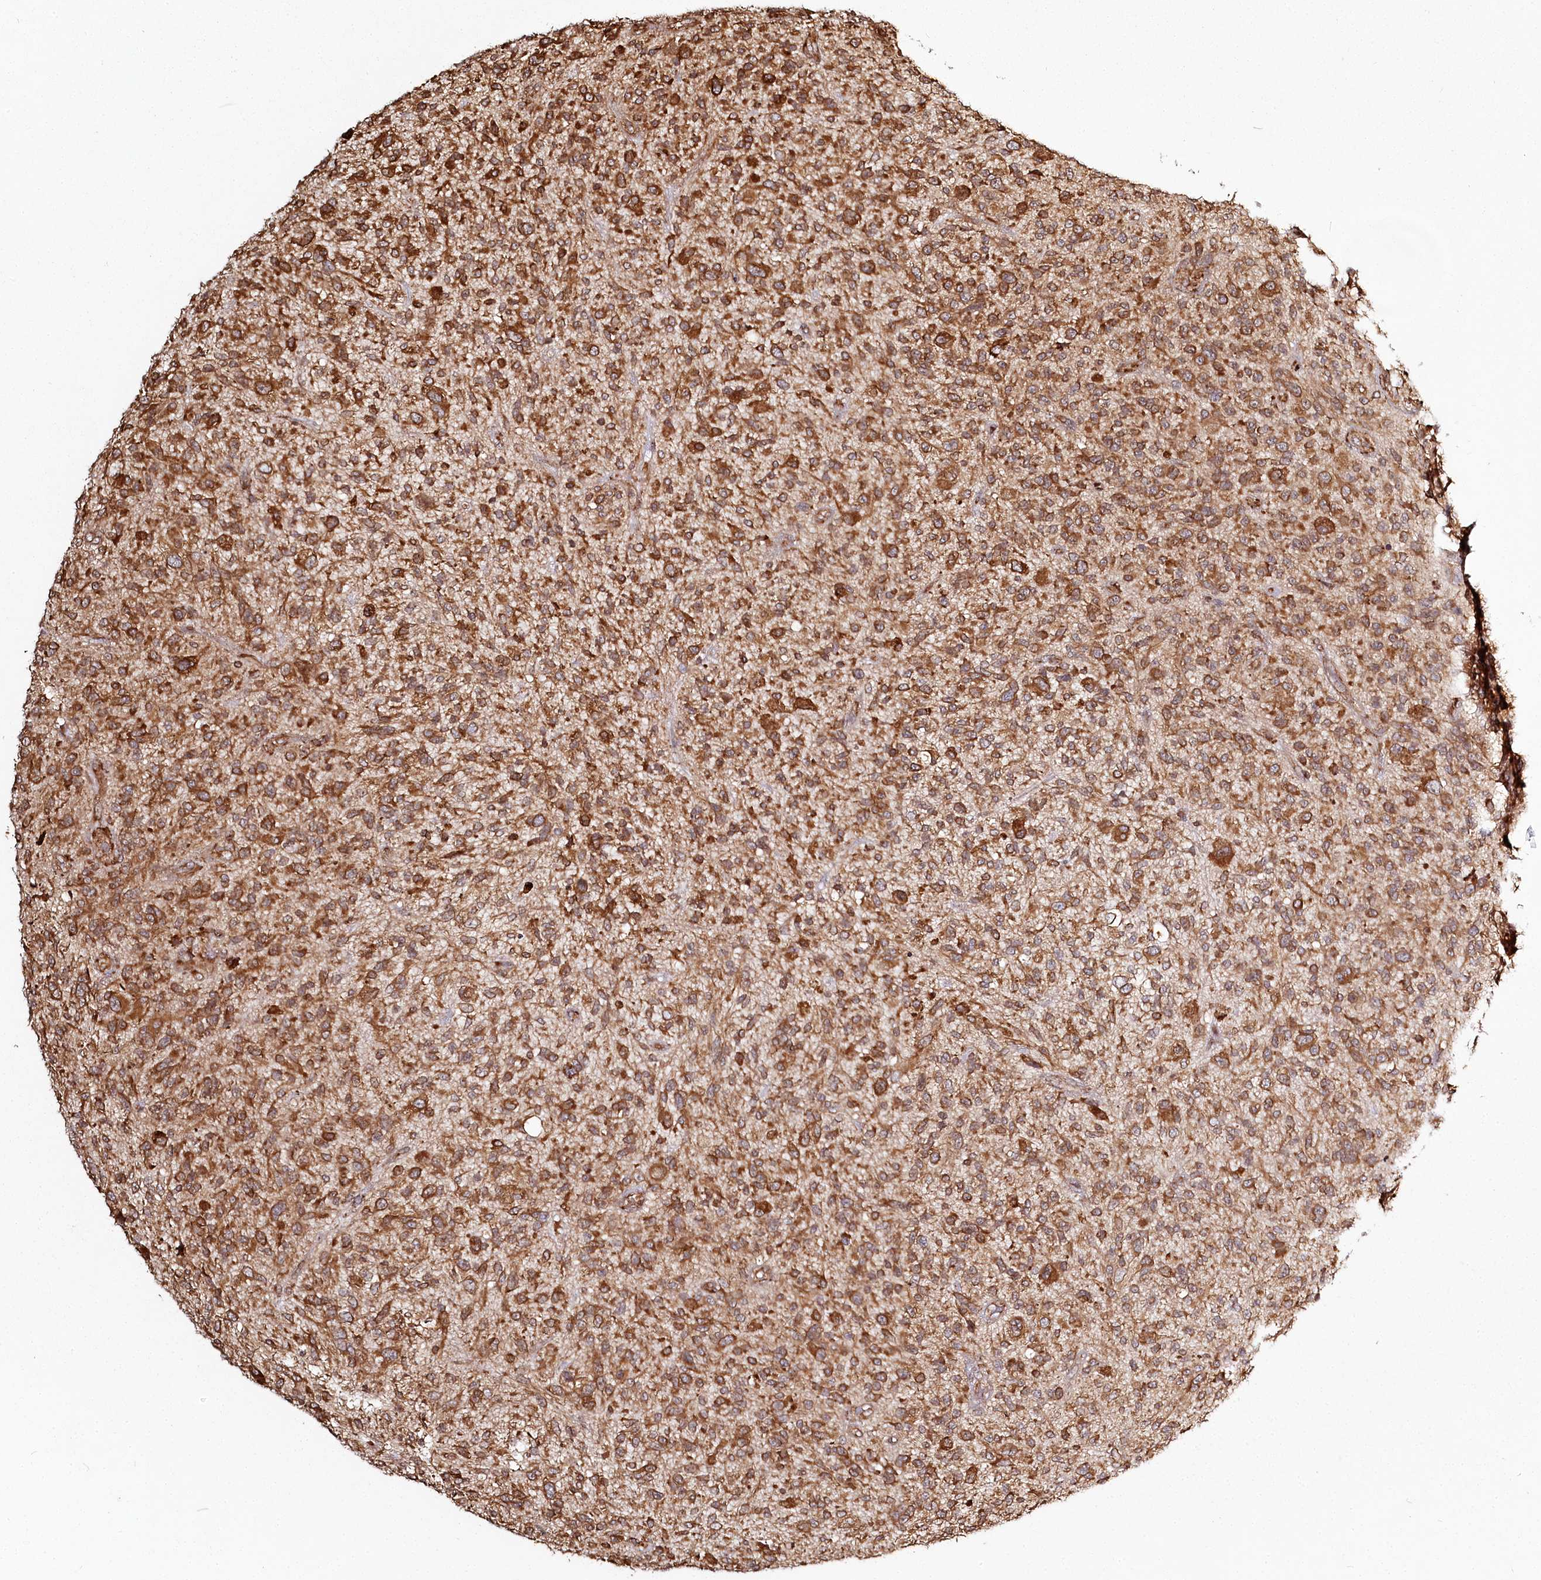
{"staining": {"intensity": "strong", "quantity": ">75%", "location": "cytoplasmic/membranous"}, "tissue": "glioma", "cell_type": "Tumor cells", "image_type": "cancer", "snomed": [{"axis": "morphology", "description": "Glioma, malignant, High grade"}, {"axis": "topography", "description": "Brain"}], "caption": "This is an image of immunohistochemistry staining of glioma, which shows strong positivity in the cytoplasmic/membranous of tumor cells.", "gene": "FAM13A", "patient": {"sex": "male", "age": 47}}